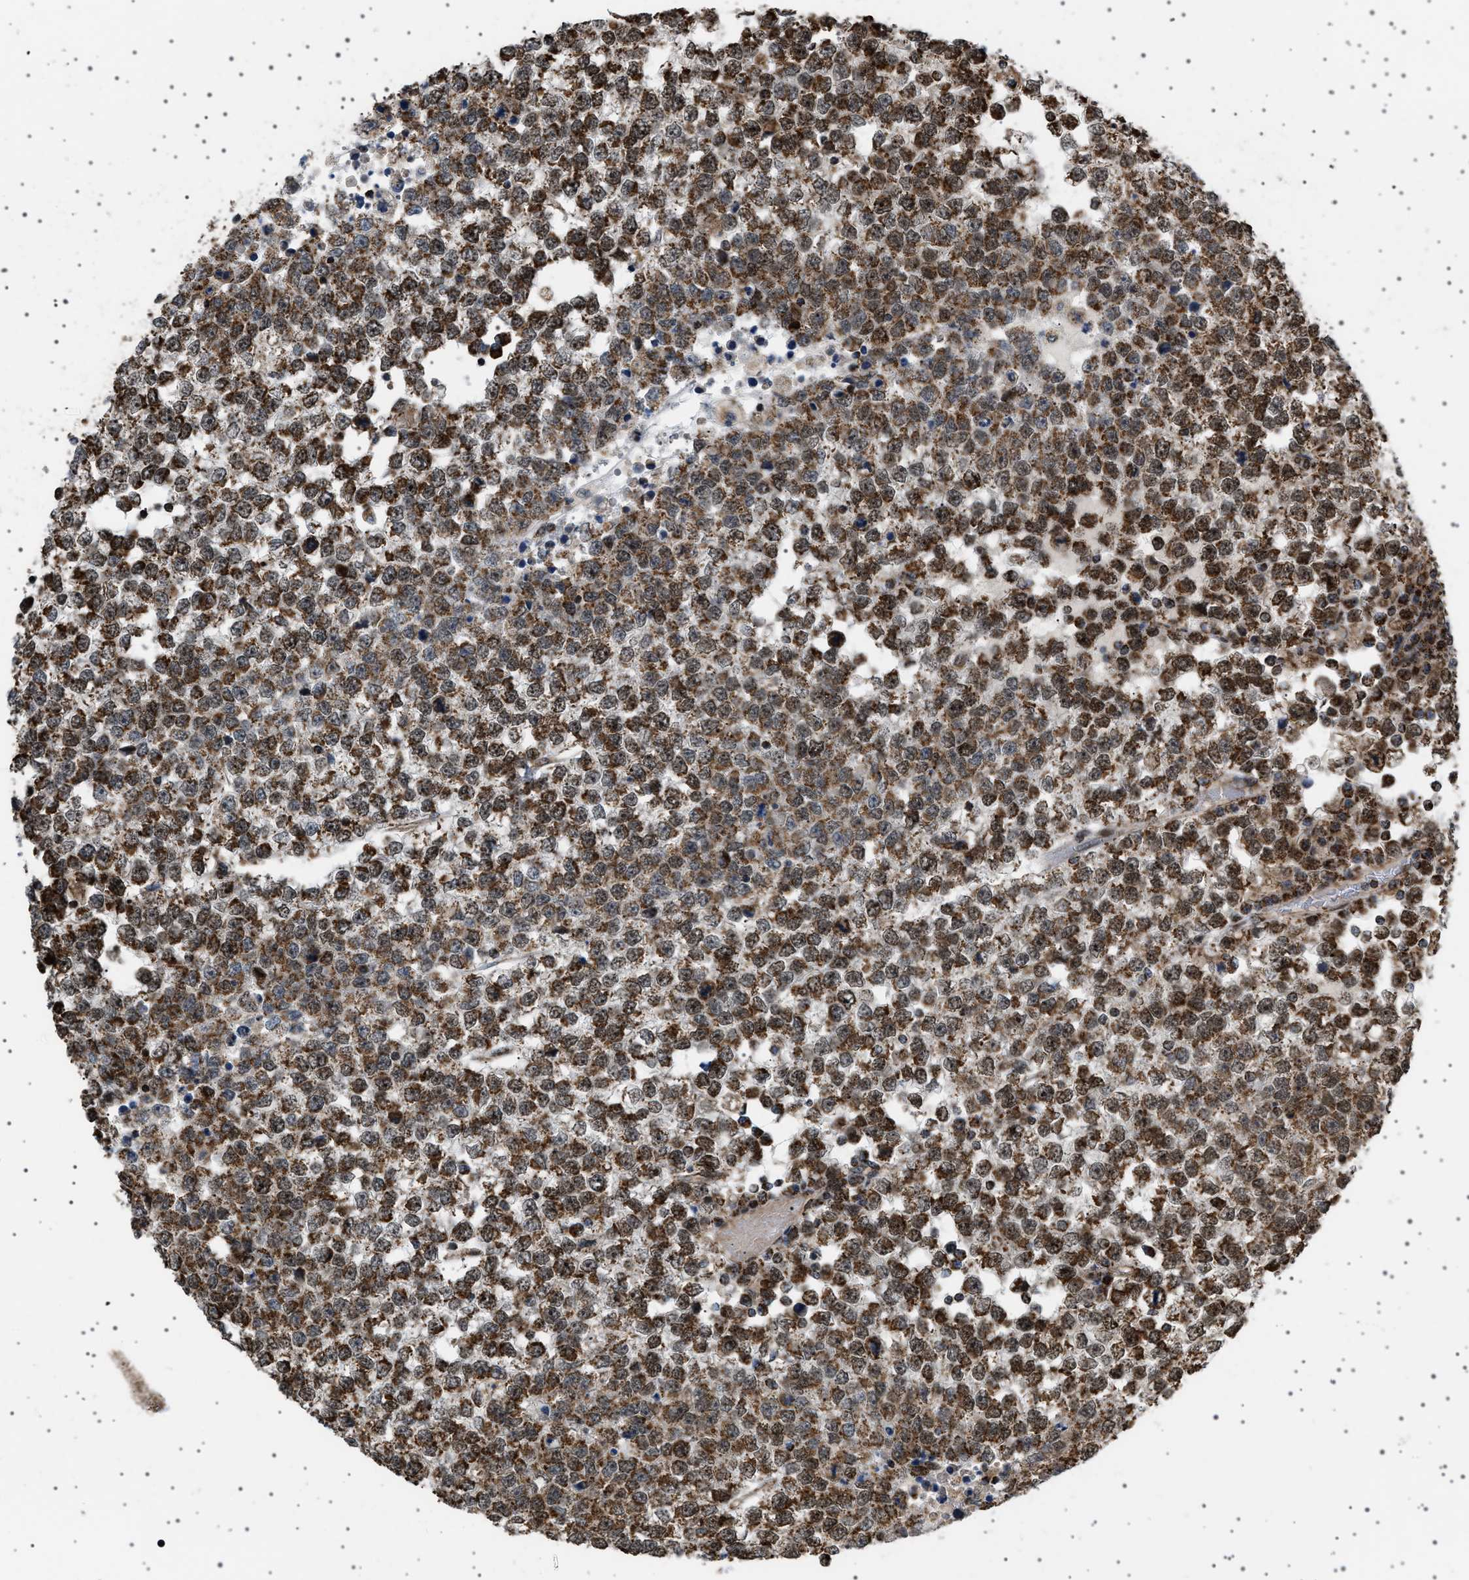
{"staining": {"intensity": "moderate", "quantity": ">75%", "location": "cytoplasmic/membranous,nuclear"}, "tissue": "testis cancer", "cell_type": "Tumor cells", "image_type": "cancer", "snomed": [{"axis": "morphology", "description": "Seminoma, NOS"}, {"axis": "topography", "description": "Testis"}], "caption": "This is a histology image of immunohistochemistry (IHC) staining of testis seminoma, which shows moderate expression in the cytoplasmic/membranous and nuclear of tumor cells.", "gene": "MELK", "patient": {"sex": "male", "age": 65}}